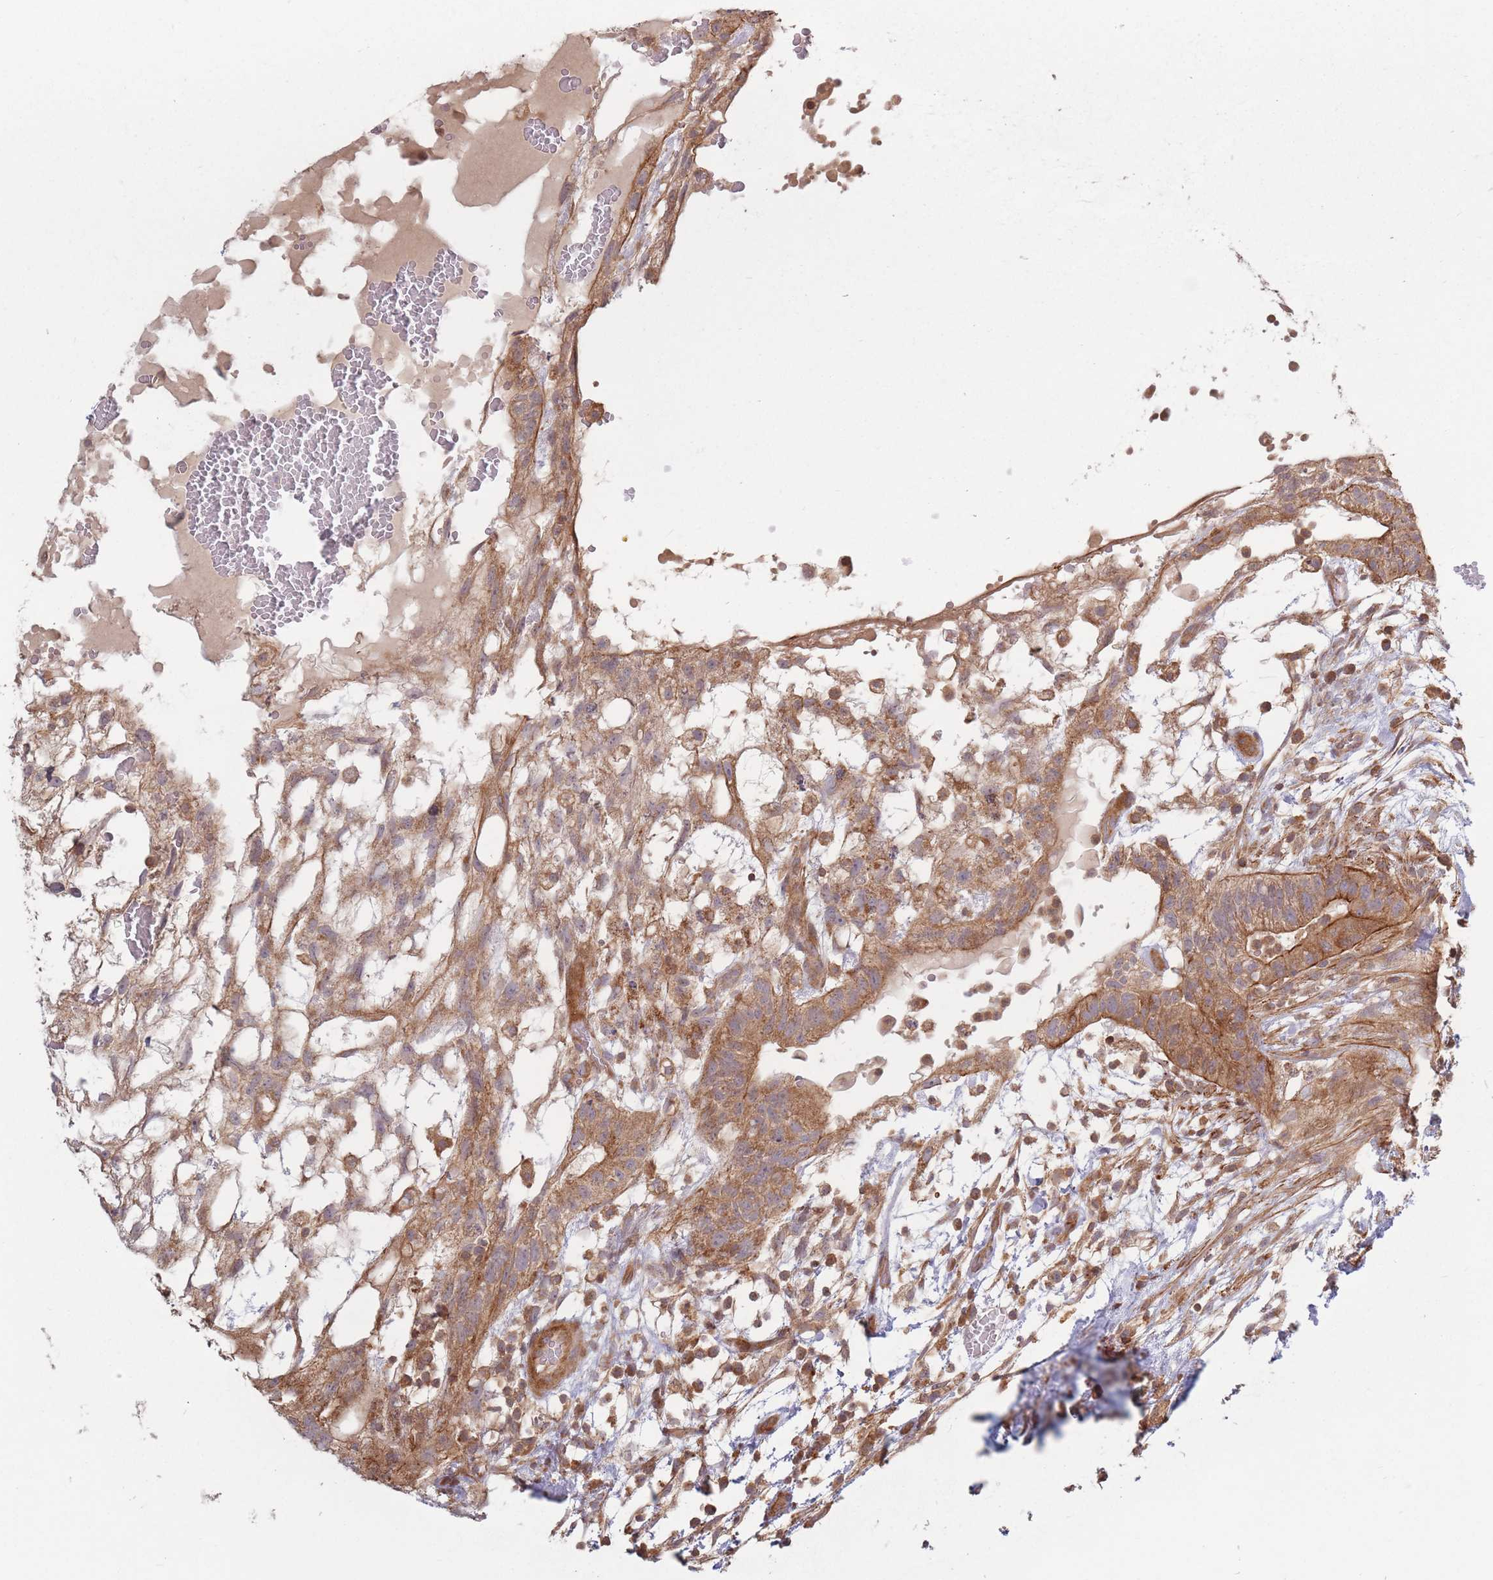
{"staining": {"intensity": "moderate", "quantity": ">75%", "location": "cytoplasmic/membranous"}, "tissue": "testis cancer", "cell_type": "Tumor cells", "image_type": "cancer", "snomed": [{"axis": "morphology", "description": "Normal tissue, NOS"}, {"axis": "morphology", "description": "Carcinoma, Embryonal, NOS"}, {"axis": "topography", "description": "Testis"}], "caption": "Moderate cytoplasmic/membranous positivity is seen in approximately >75% of tumor cells in testis cancer (embryonal carcinoma).", "gene": "RASSF2", "patient": {"sex": "male", "age": 32}}